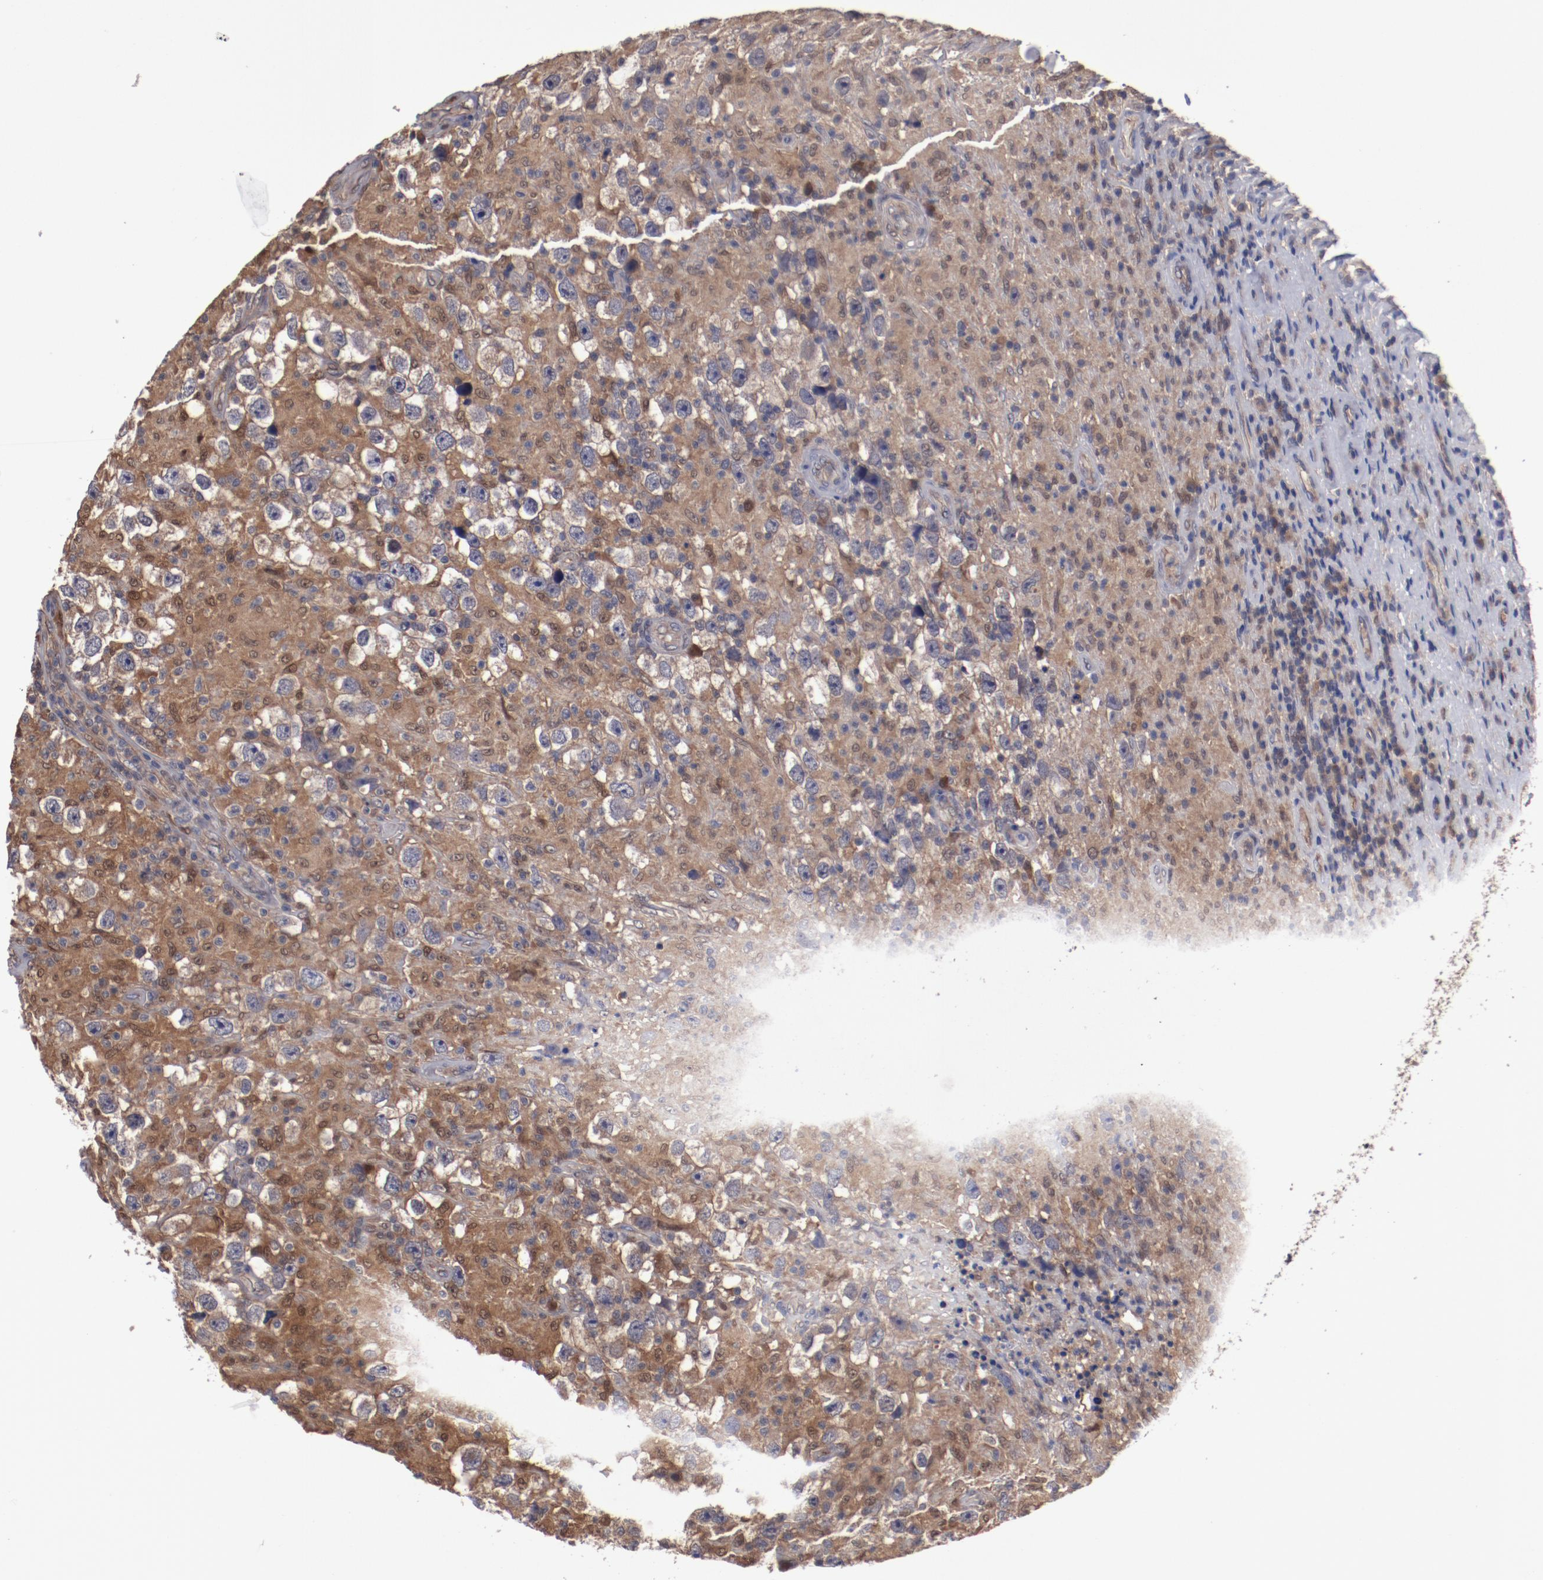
{"staining": {"intensity": "moderate", "quantity": ">75%", "location": "cytoplasmic/membranous"}, "tissue": "testis cancer", "cell_type": "Tumor cells", "image_type": "cancer", "snomed": [{"axis": "morphology", "description": "Seminoma, NOS"}, {"axis": "topography", "description": "Testis"}], "caption": "This is a photomicrograph of immunohistochemistry staining of seminoma (testis), which shows moderate positivity in the cytoplasmic/membranous of tumor cells.", "gene": "DNAAF2", "patient": {"sex": "male", "age": 34}}